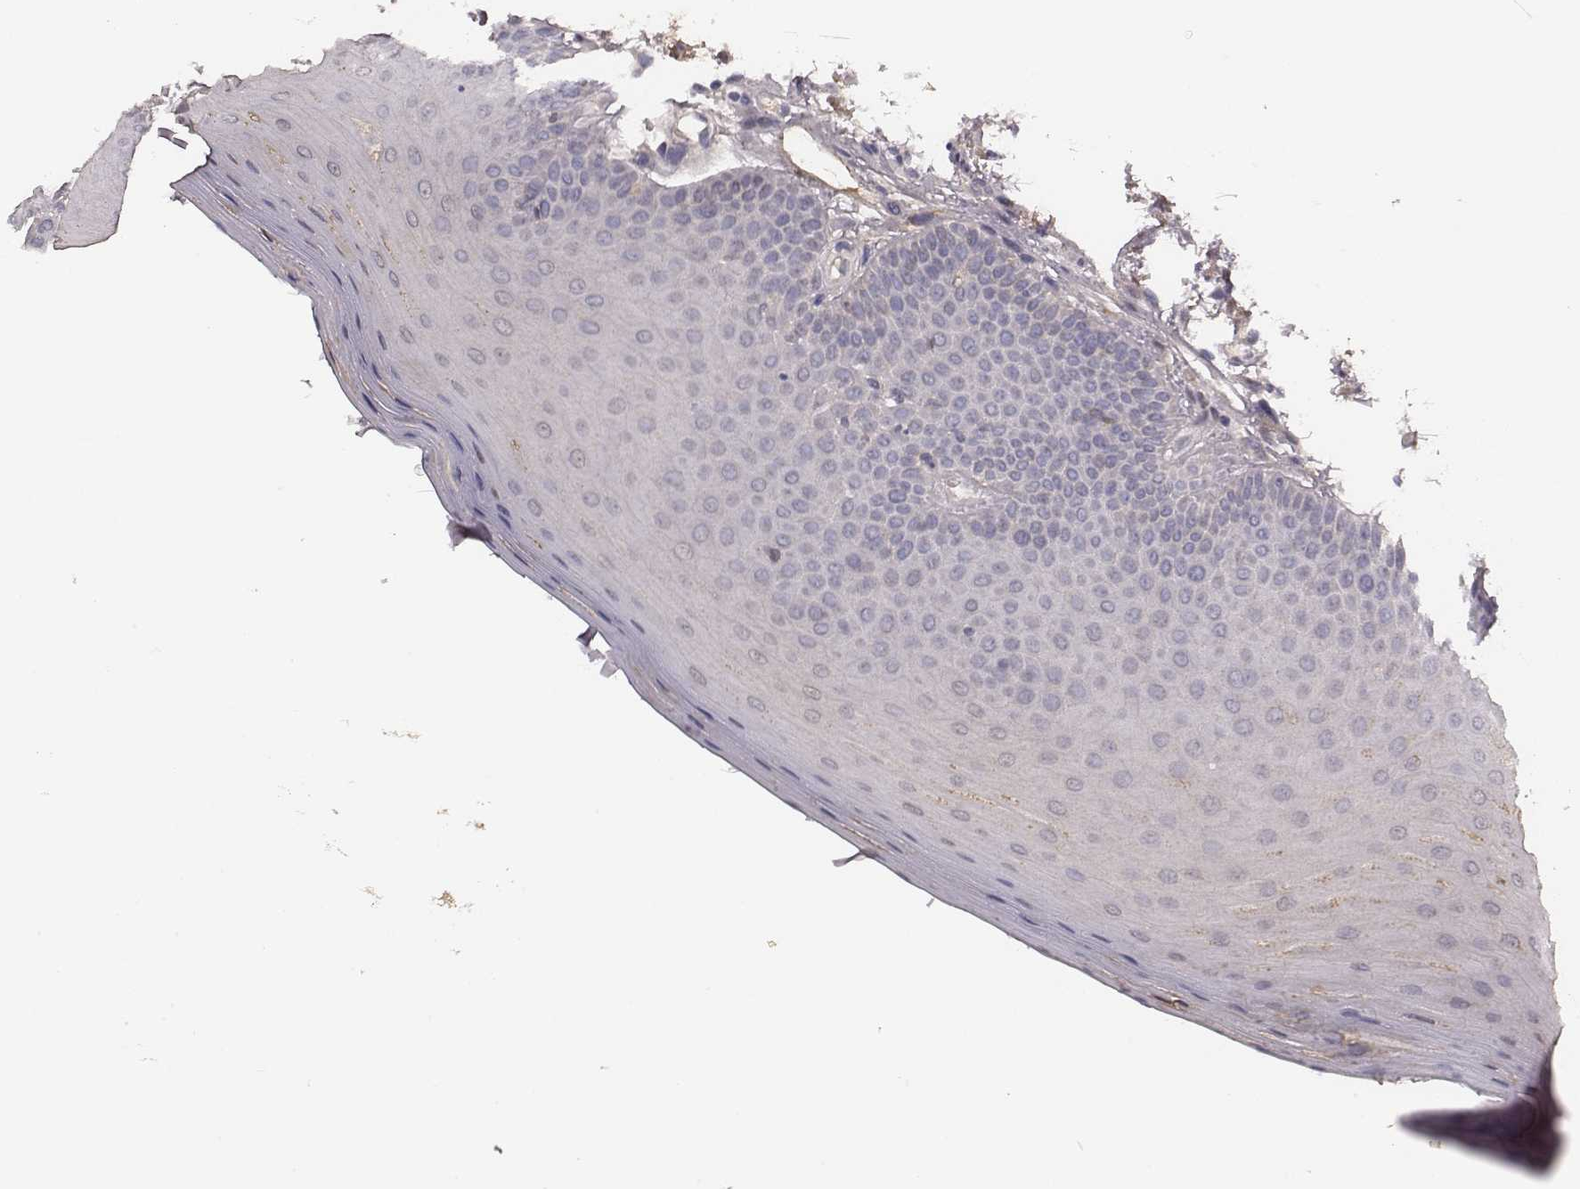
{"staining": {"intensity": "weak", "quantity": "25%-75%", "location": "cytoplasmic/membranous"}, "tissue": "oral mucosa", "cell_type": "Squamous epithelial cells", "image_type": "normal", "snomed": [{"axis": "morphology", "description": "Normal tissue, NOS"}, {"axis": "morphology", "description": "Normal morphology"}, {"axis": "topography", "description": "Oral tissue"}], "caption": "Immunohistochemical staining of normal oral mucosa demonstrates weak cytoplasmic/membranous protein positivity in about 25%-75% of squamous epithelial cells. Nuclei are stained in blue.", "gene": "SLC22A6", "patient": {"sex": "female", "age": 76}}